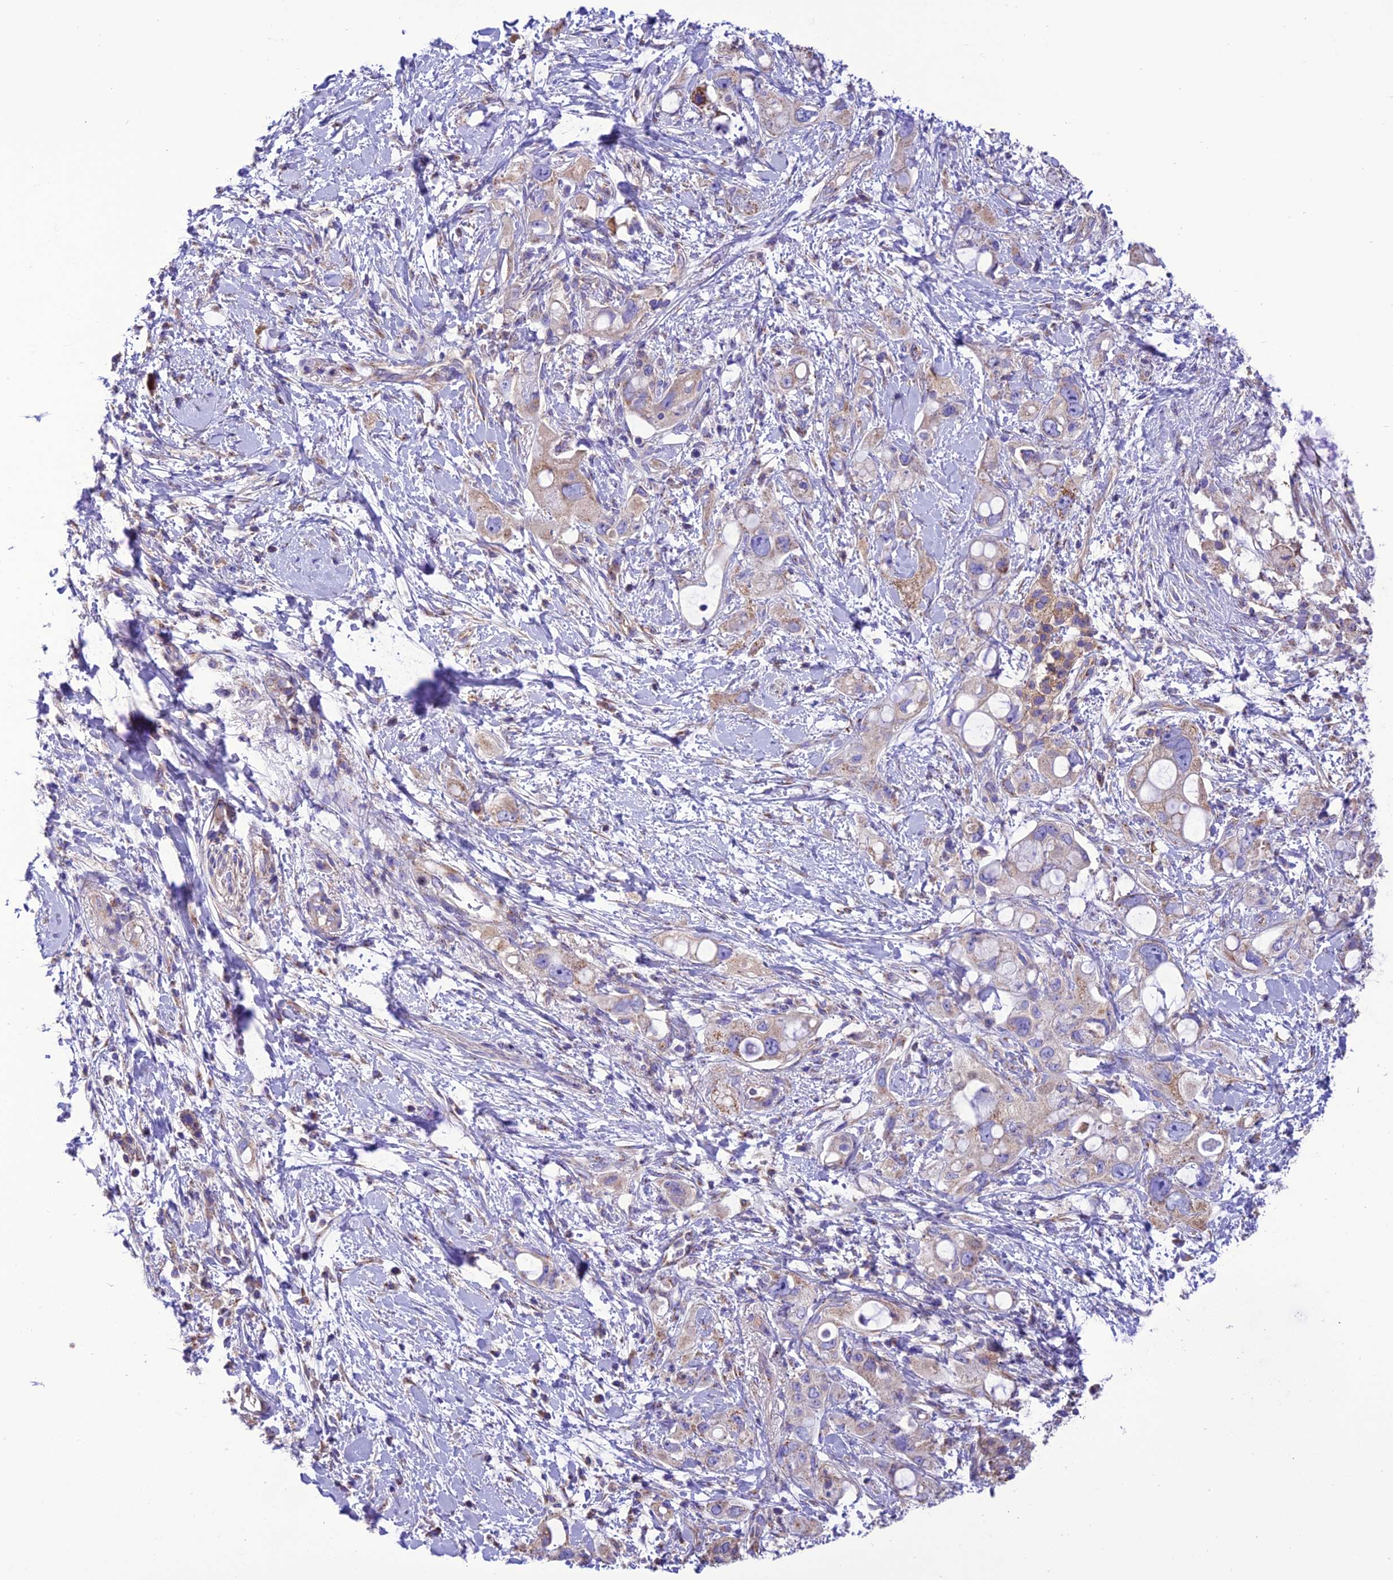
{"staining": {"intensity": "moderate", "quantity": "<25%", "location": "cytoplasmic/membranous"}, "tissue": "pancreatic cancer", "cell_type": "Tumor cells", "image_type": "cancer", "snomed": [{"axis": "morphology", "description": "Adenocarcinoma, NOS"}, {"axis": "topography", "description": "Pancreas"}], "caption": "Protein analysis of pancreatic cancer (adenocarcinoma) tissue demonstrates moderate cytoplasmic/membranous expression in approximately <25% of tumor cells.", "gene": "MAP3K12", "patient": {"sex": "female", "age": 56}}